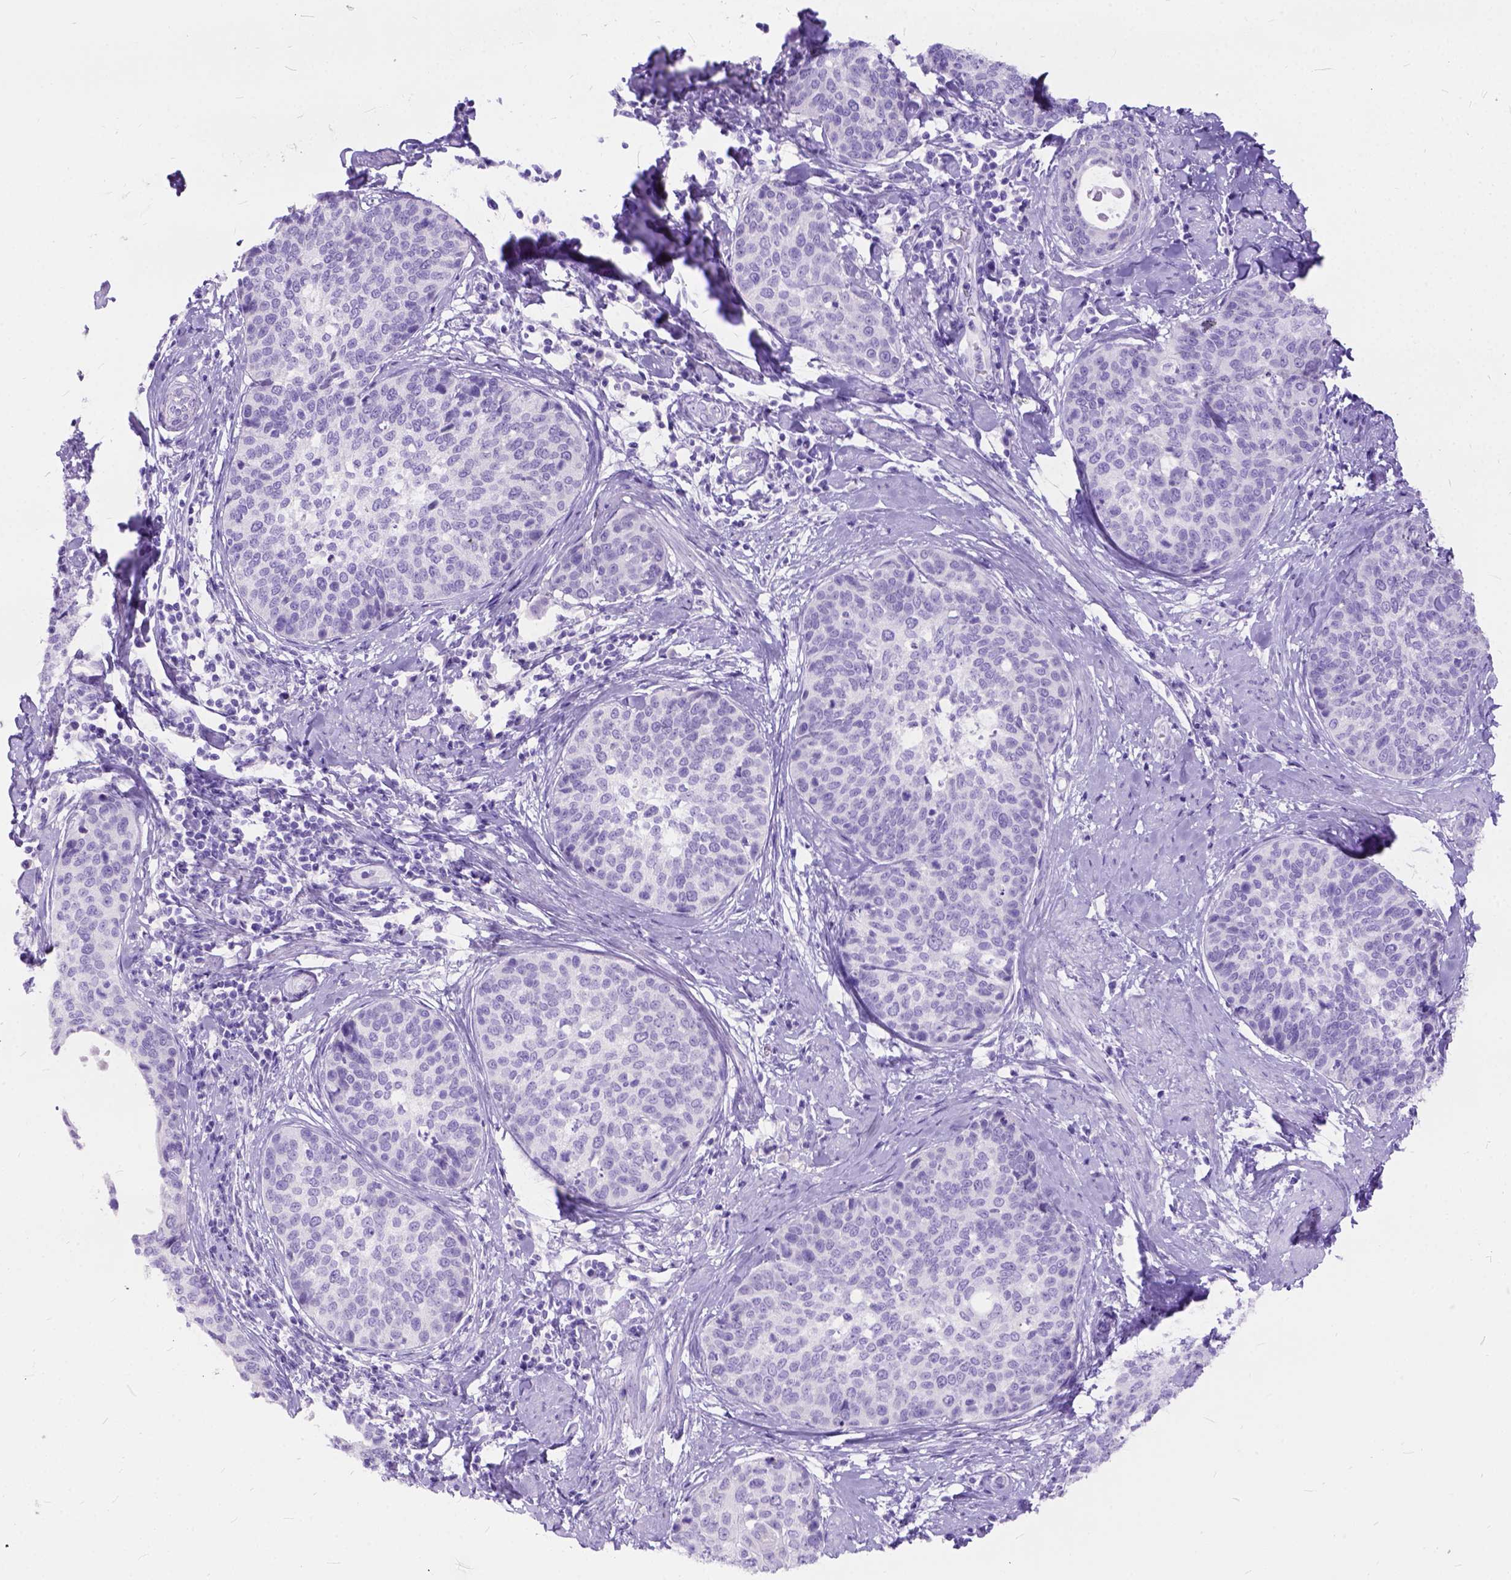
{"staining": {"intensity": "negative", "quantity": "none", "location": "none"}, "tissue": "cervical cancer", "cell_type": "Tumor cells", "image_type": "cancer", "snomed": [{"axis": "morphology", "description": "Squamous cell carcinoma, NOS"}, {"axis": "topography", "description": "Cervix"}], "caption": "DAB (3,3'-diaminobenzidine) immunohistochemical staining of human cervical squamous cell carcinoma displays no significant expression in tumor cells. (DAB immunohistochemistry (IHC), high magnification).", "gene": "C1QTNF3", "patient": {"sex": "female", "age": 69}}